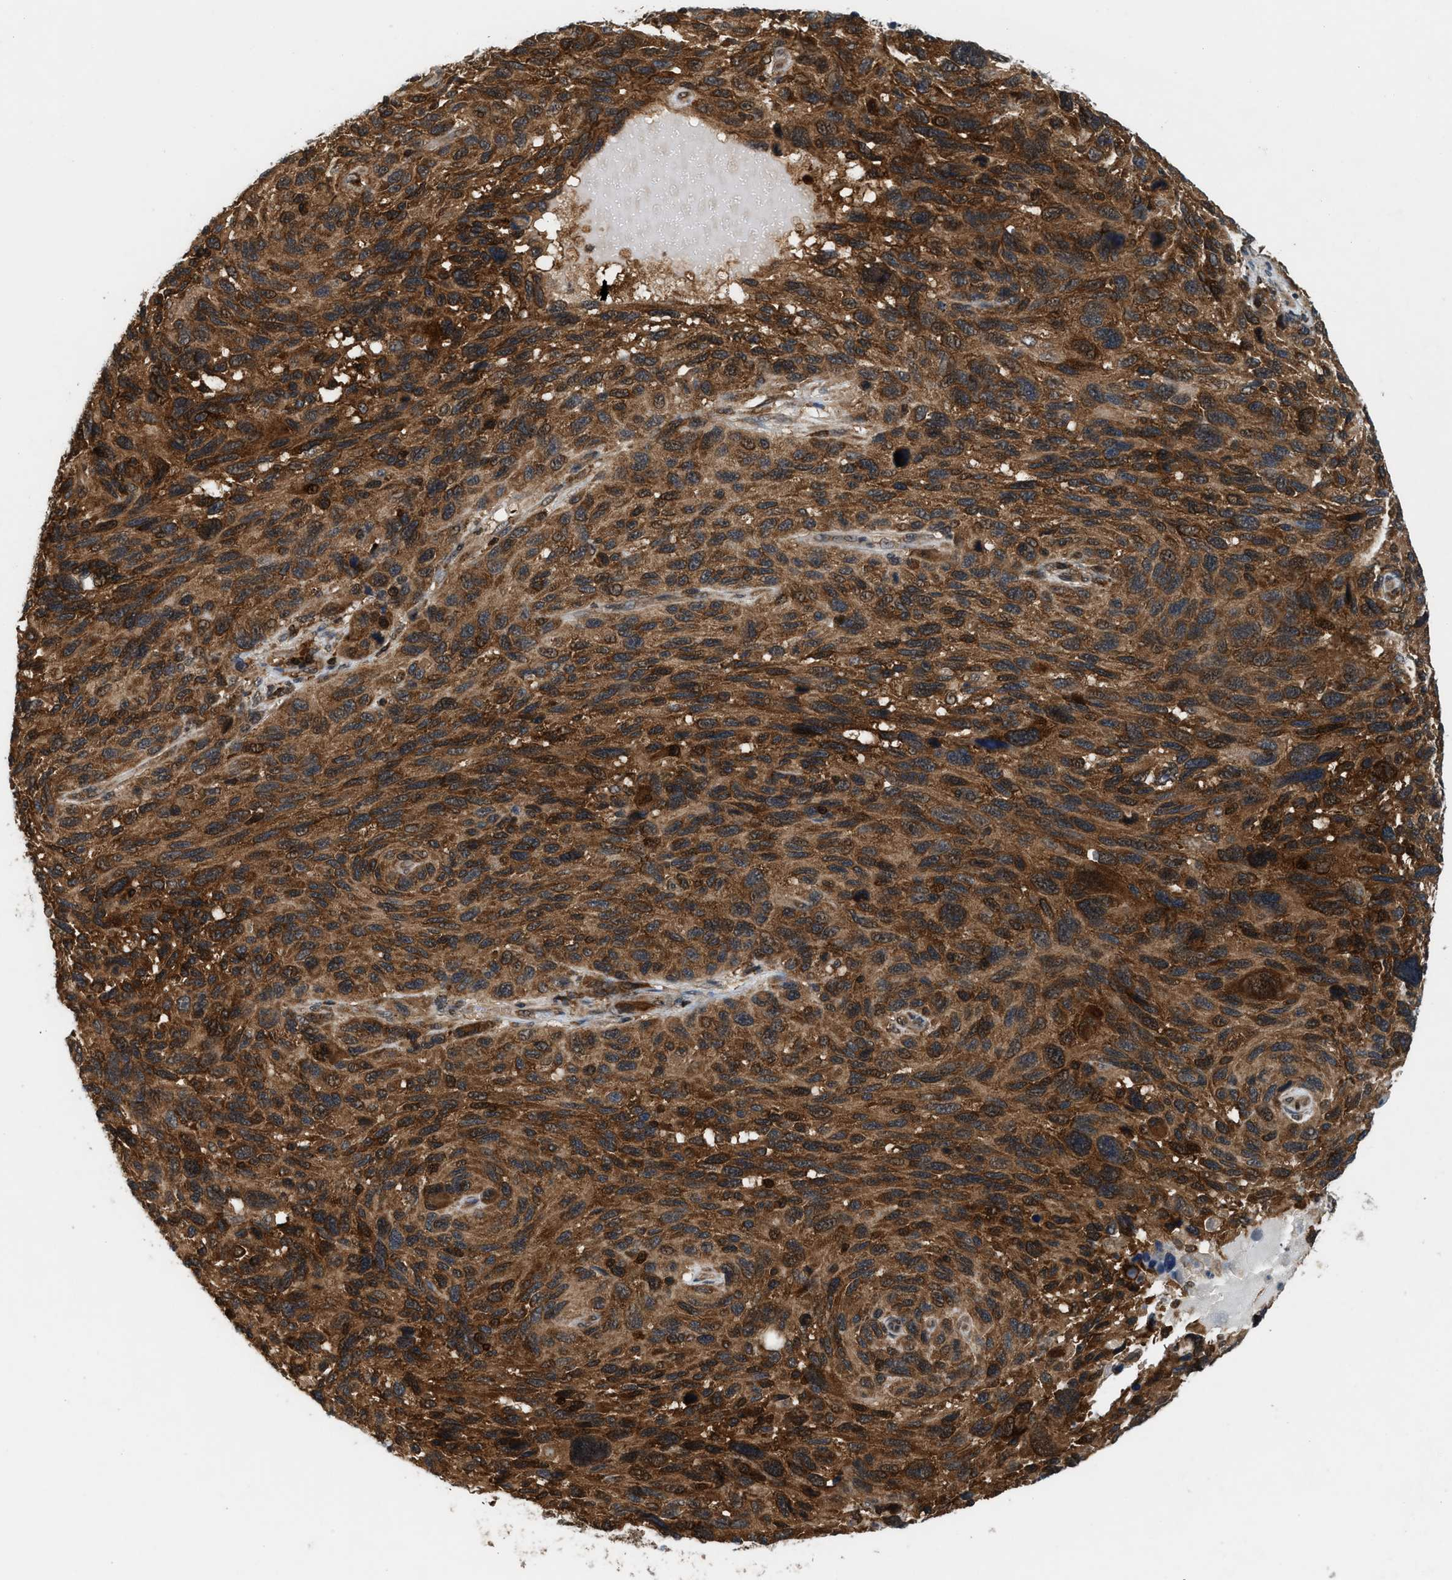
{"staining": {"intensity": "strong", "quantity": ">75%", "location": "cytoplasmic/membranous,nuclear"}, "tissue": "melanoma", "cell_type": "Tumor cells", "image_type": "cancer", "snomed": [{"axis": "morphology", "description": "Malignant melanoma, NOS"}, {"axis": "topography", "description": "Skin"}], "caption": "Brown immunohistochemical staining in melanoma reveals strong cytoplasmic/membranous and nuclear staining in about >75% of tumor cells.", "gene": "OXSR1", "patient": {"sex": "male", "age": 53}}